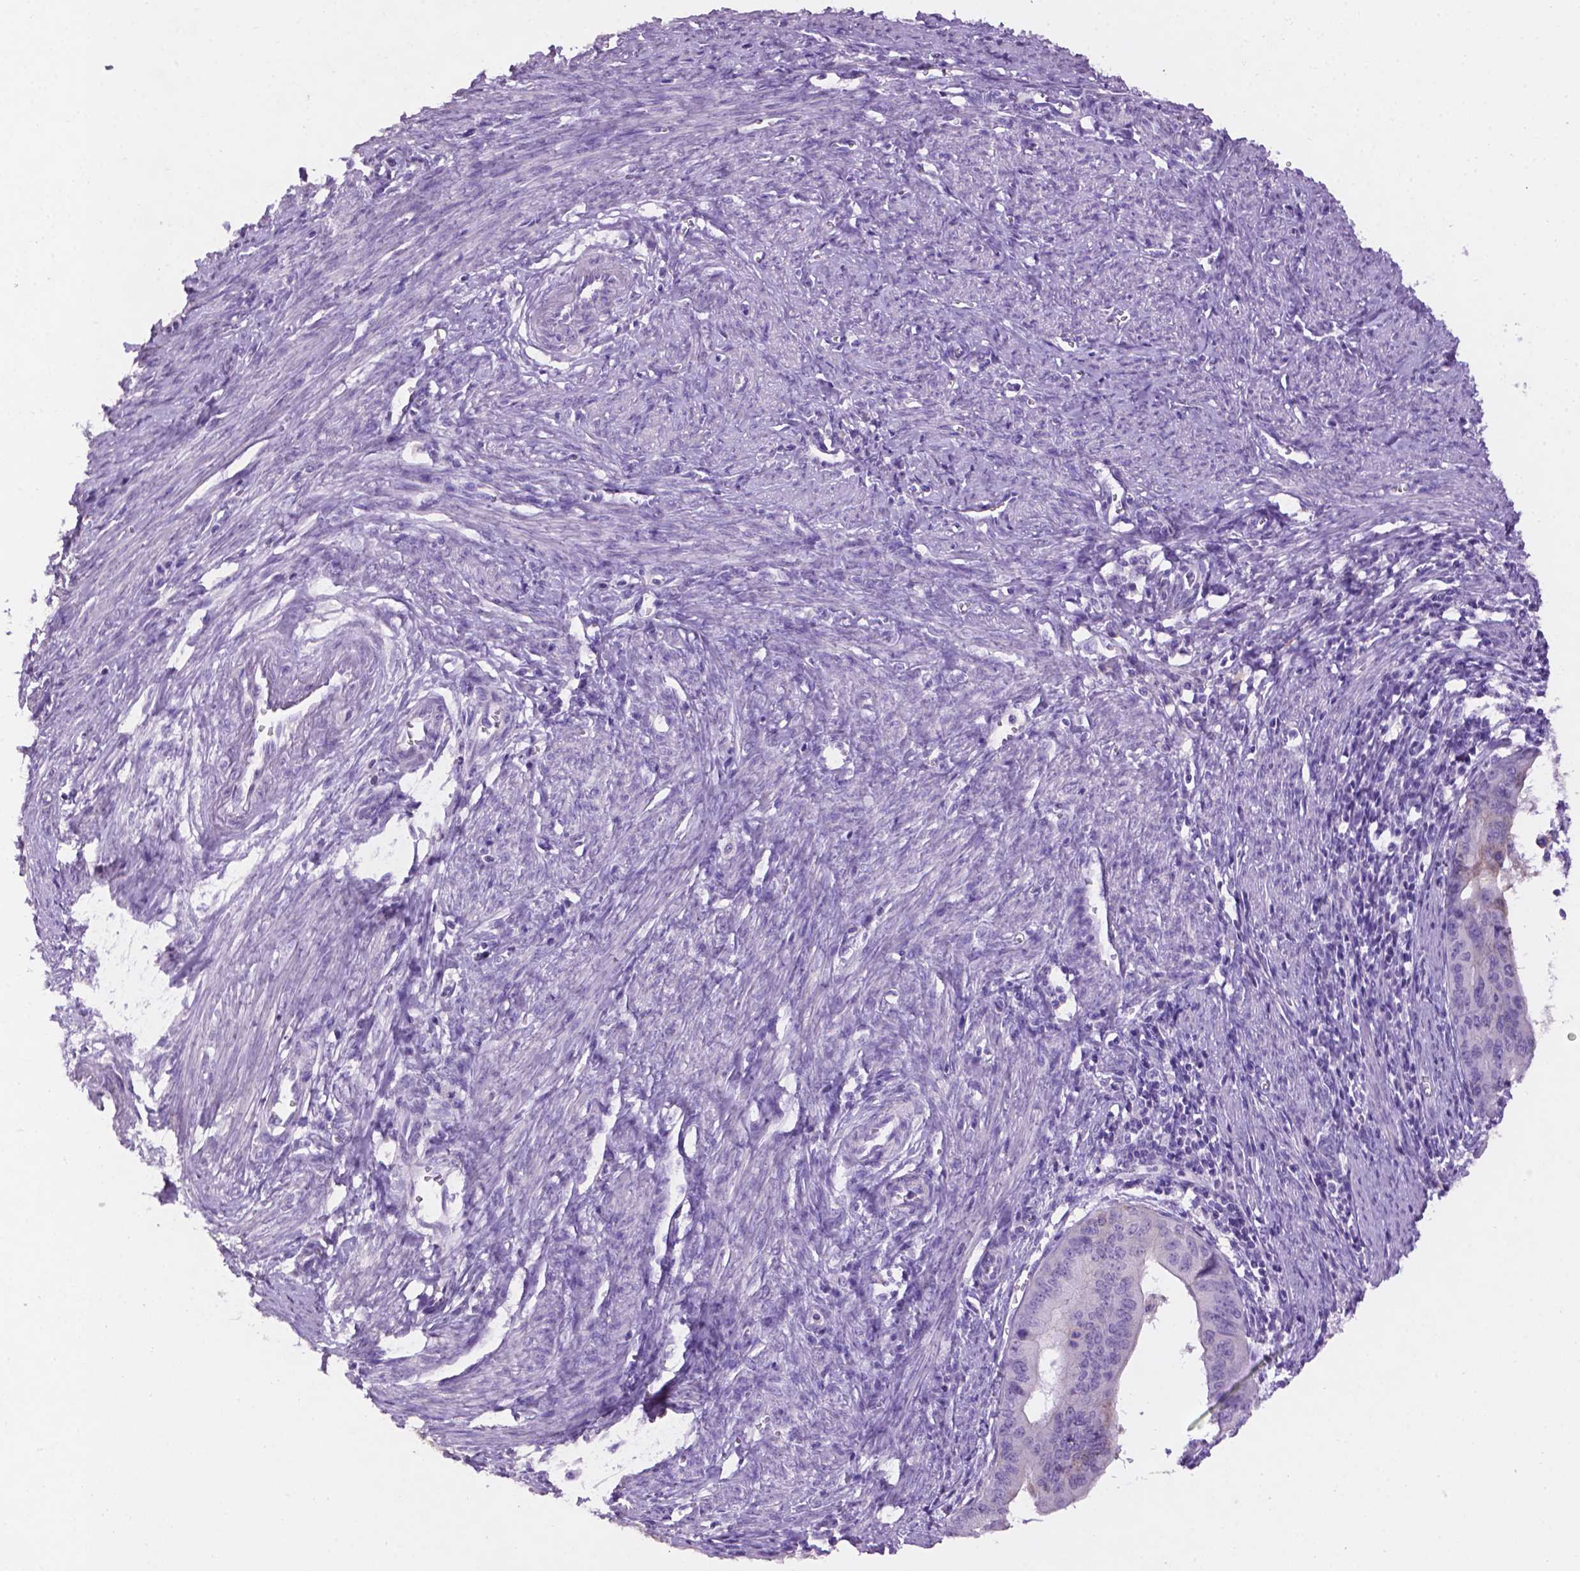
{"staining": {"intensity": "negative", "quantity": "none", "location": "none"}, "tissue": "endometrial cancer", "cell_type": "Tumor cells", "image_type": "cancer", "snomed": [{"axis": "morphology", "description": "Adenocarcinoma, NOS"}, {"axis": "topography", "description": "Endometrium"}], "caption": "Histopathology image shows no significant protein positivity in tumor cells of endometrial cancer.", "gene": "TACSTD2", "patient": {"sex": "female", "age": 65}}